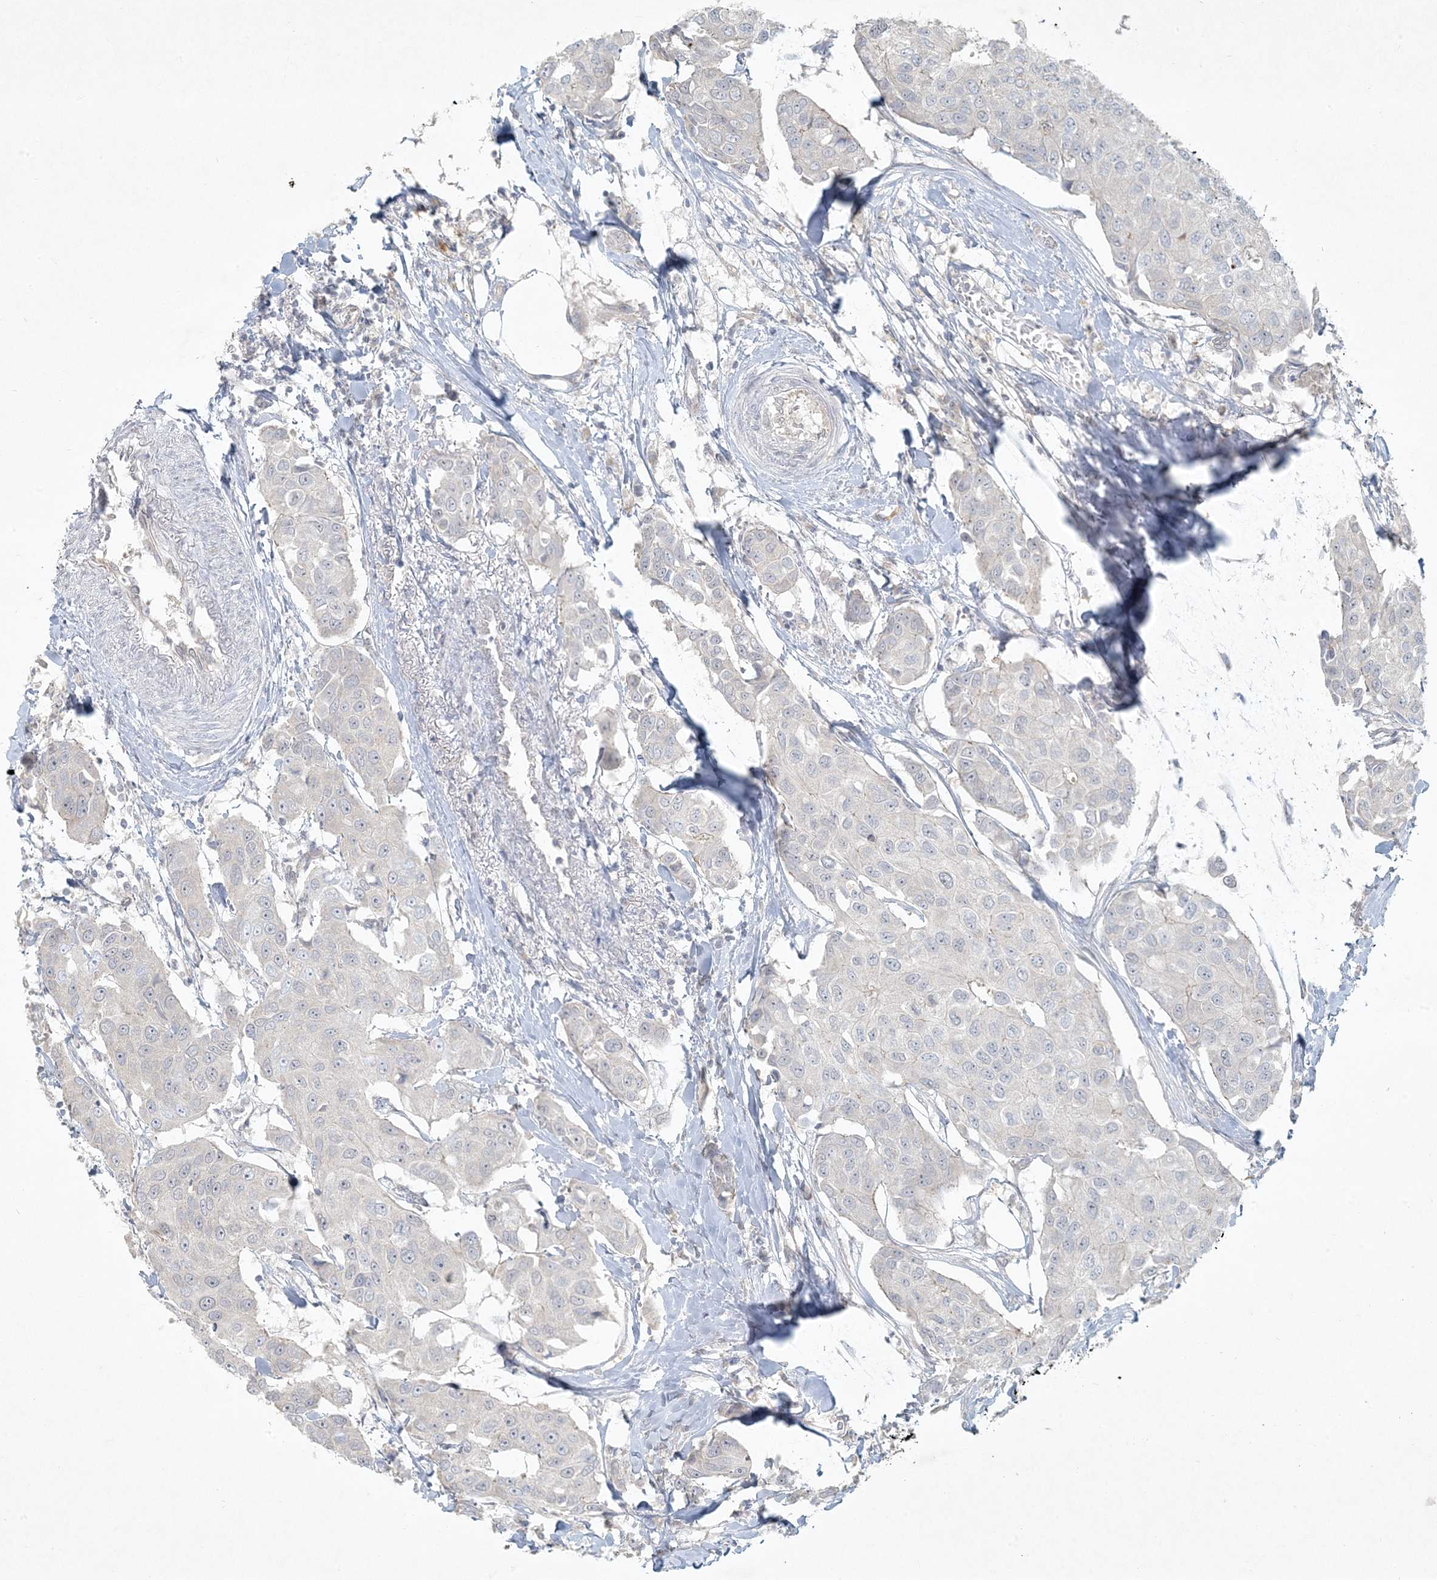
{"staining": {"intensity": "negative", "quantity": "none", "location": "none"}, "tissue": "breast cancer", "cell_type": "Tumor cells", "image_type": "cancer", "snomed": [{"axis": "morphology", "description": "Duct carcinoma"}, {"axis": "topography", "description": "Breast"}], "caption": "DAB immunohistochemical staining of human breast intraductal carcinoma shows no significant positivity in tumor cells. (Brightfield microscopy of DAB (3,3'-diaminobenzidine) immunohistochemistry (IHC) at high magnification).", "gene": "BCORL1", "patient": {"sex": "female", "age": 80}}